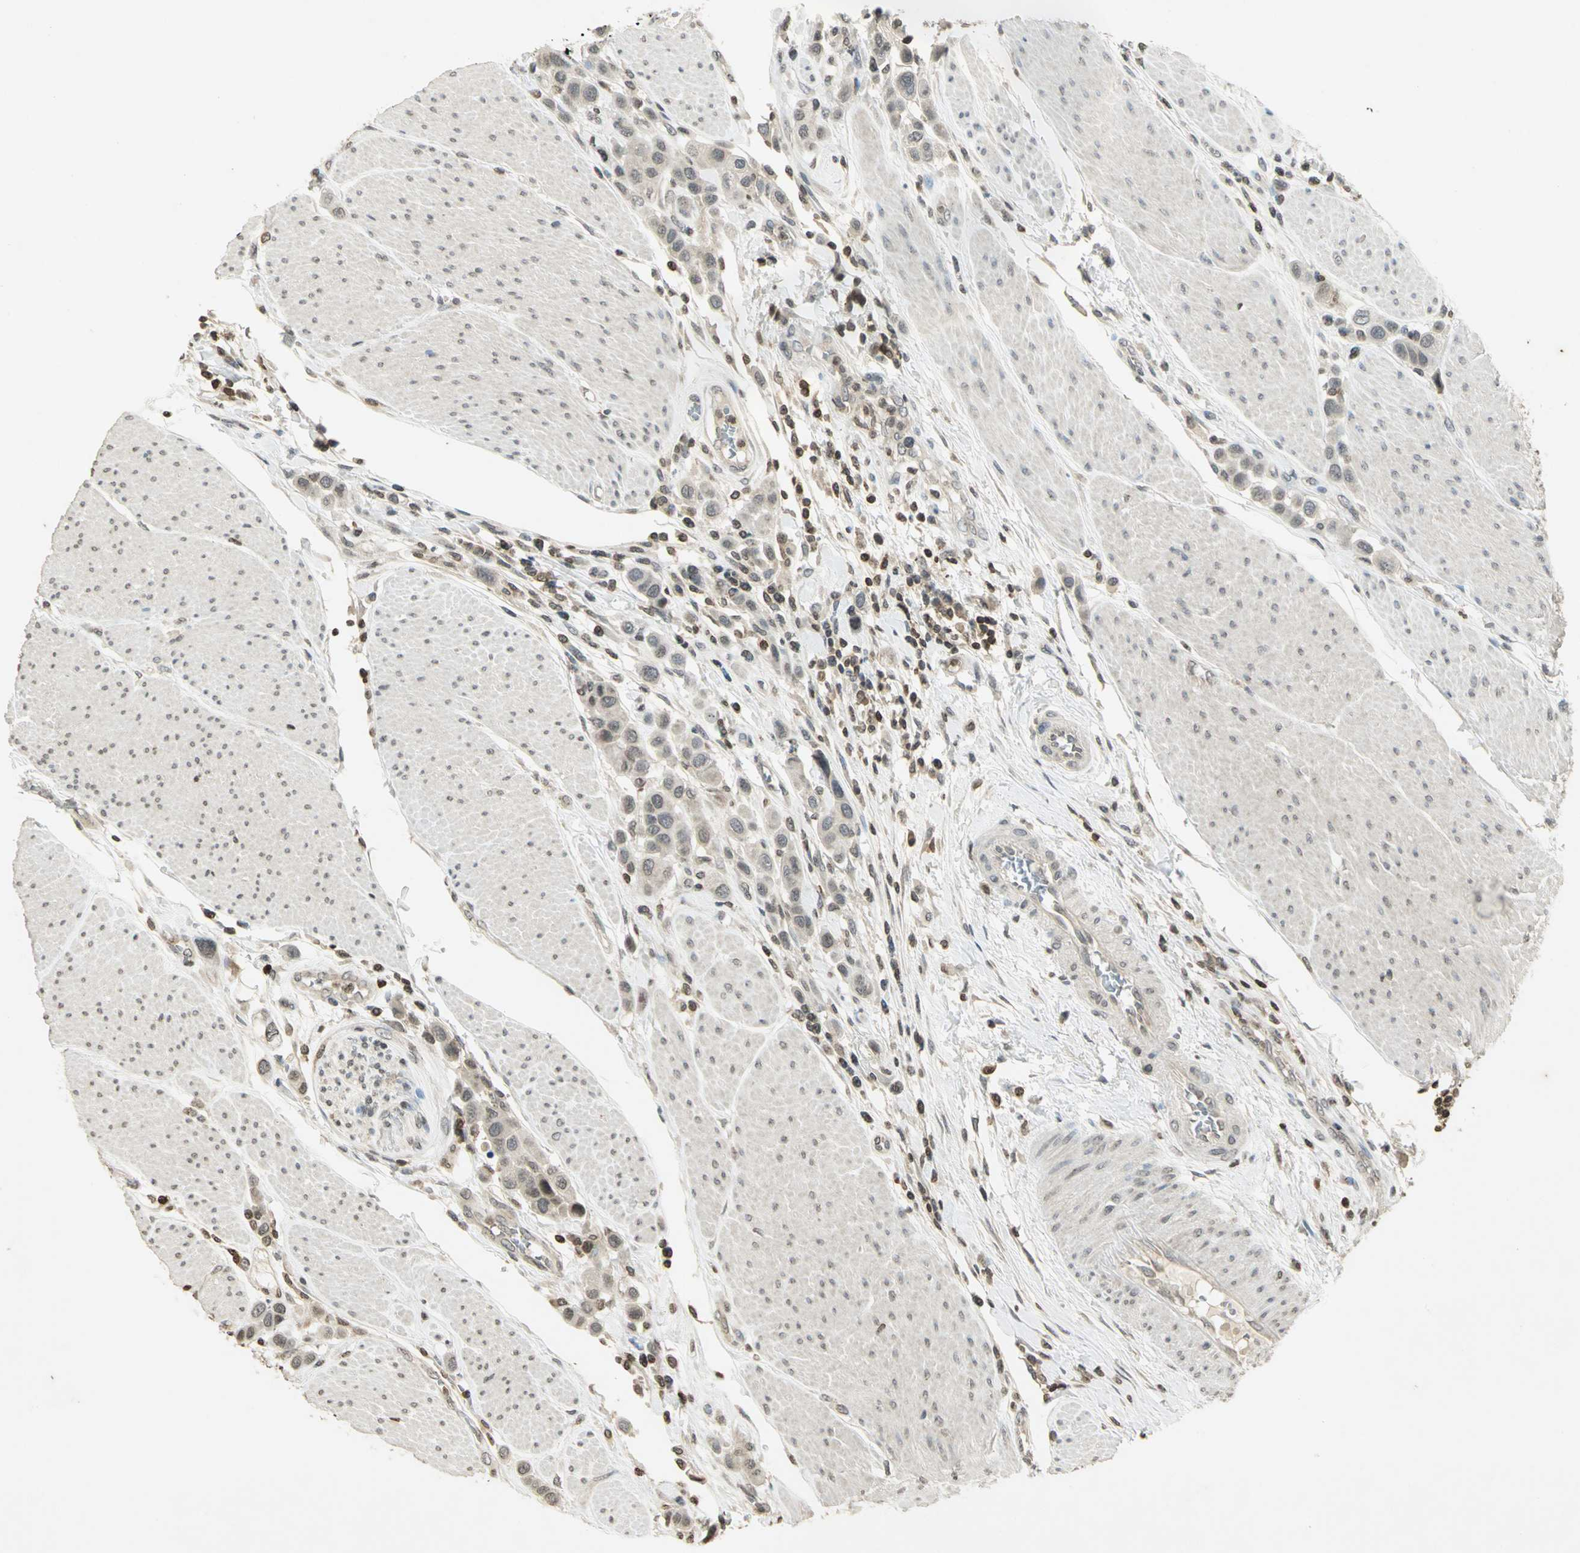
{"staining": {"intensity": "negative", "quantity": "none", "location": "none"}, "tissue": "urothelial cancer", "cell_type": "Tumor cells", "image_type": "cancer", "snomed": [{"axis": "morphology", "description": "Urothelial carcinoma, High grade"}, {"axis": "topography", "description": "Urinary bladder"}], "caption": "Human urothelial carcinoma (high-grade) stained for a protein using immunohistochemistry (IHC) displays no expression in tumor cells.", "gene": "IL16", "patient": {"sex": "male", "age": 50}}